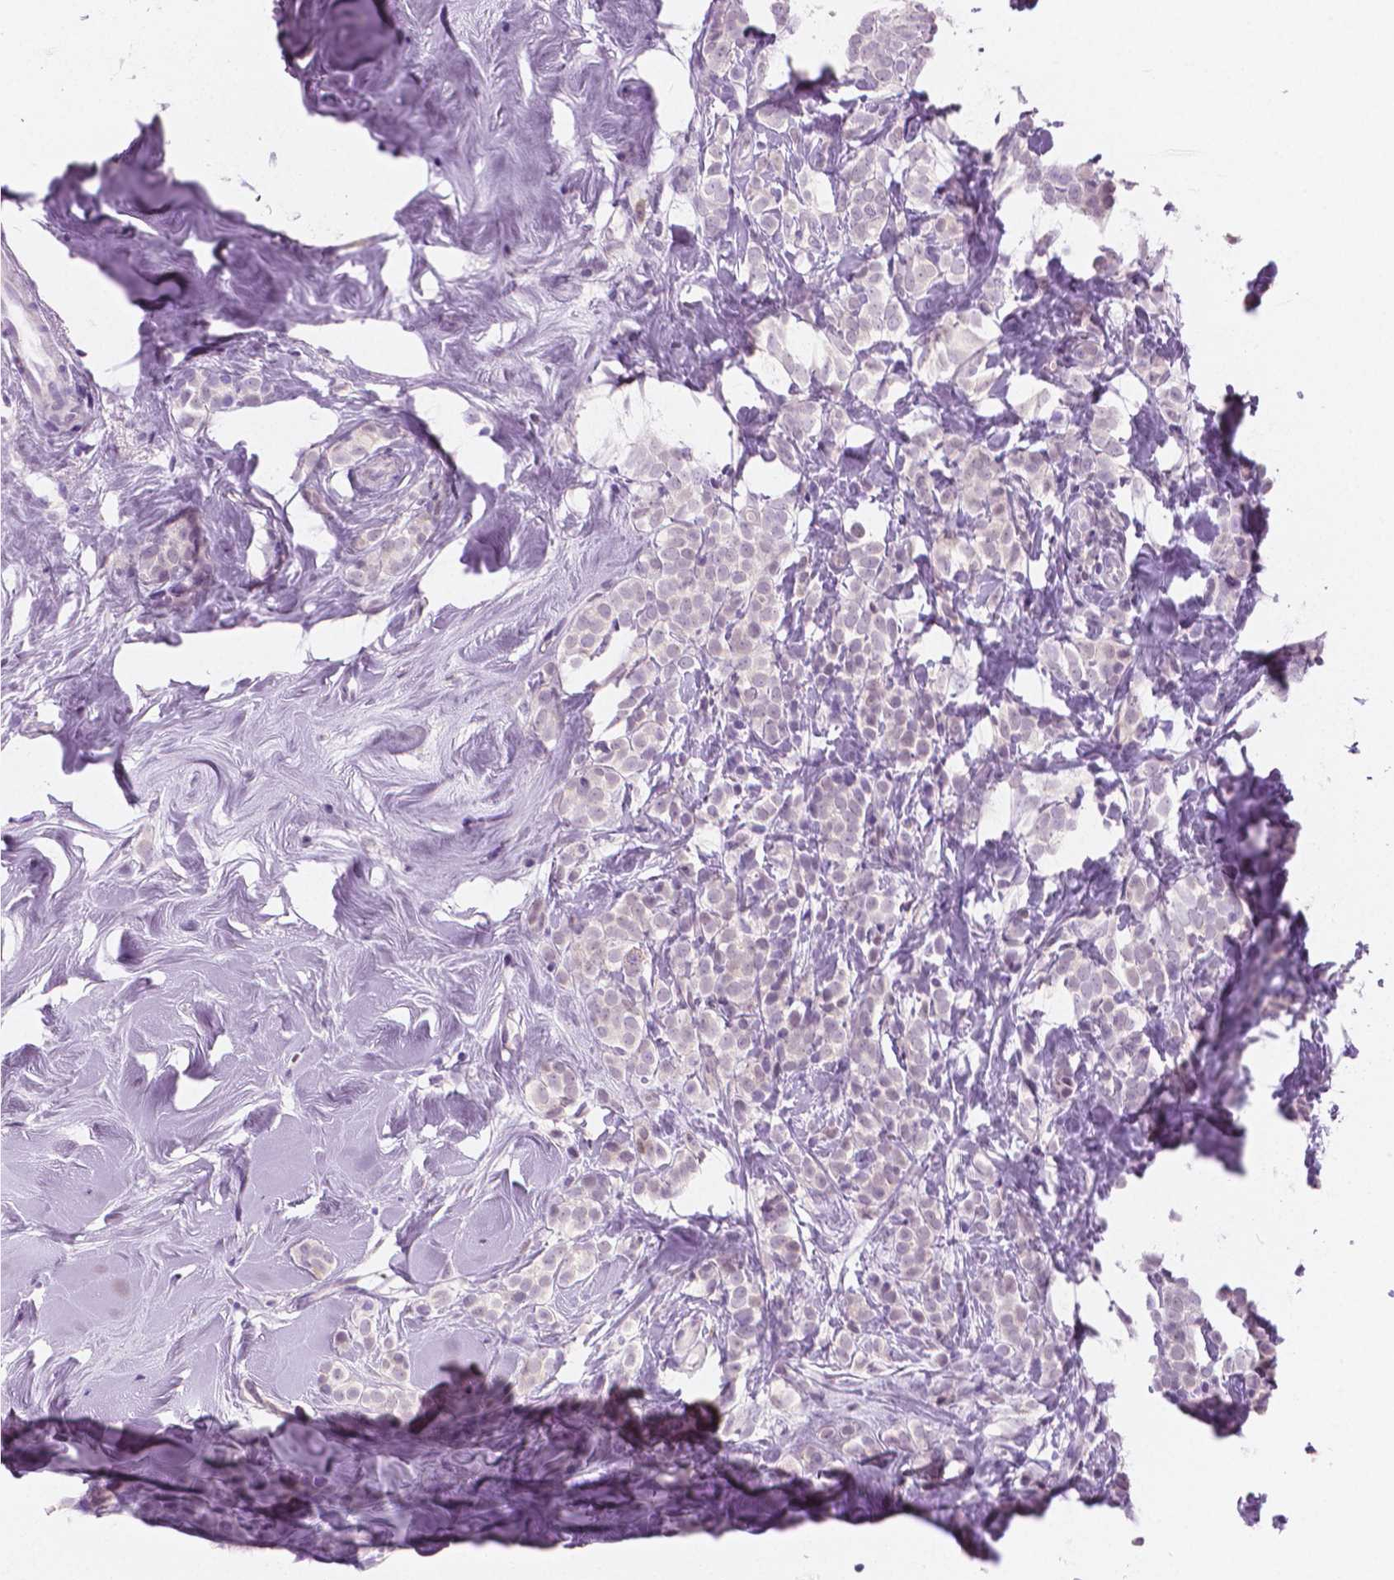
{"staining": {"intensity": "negative", "quantity": "none", "location": "none"}, "tissue": "breast cancer", "cell_type": "Tumor cells", "image_type": "cancer", "snomed": [{"axis": "morphology", "description": "Lobular carcinoma"}, {"axis": "topography", "description": "Breast"}], "caption": "An IHC photomicrograph of lobular carcinoma (breast) is shown. There is no staining in tumor cells of lobular carcinoma (breast). The staining was performed using DAB (3,3'-diaminobenzidine) to visualize the protein expression in brown, while the nuclei were stained in blue with hematoxylin (Magnification: 20x).", "gene": "GALM", "patient": {"sex": "female", "age": 49}}